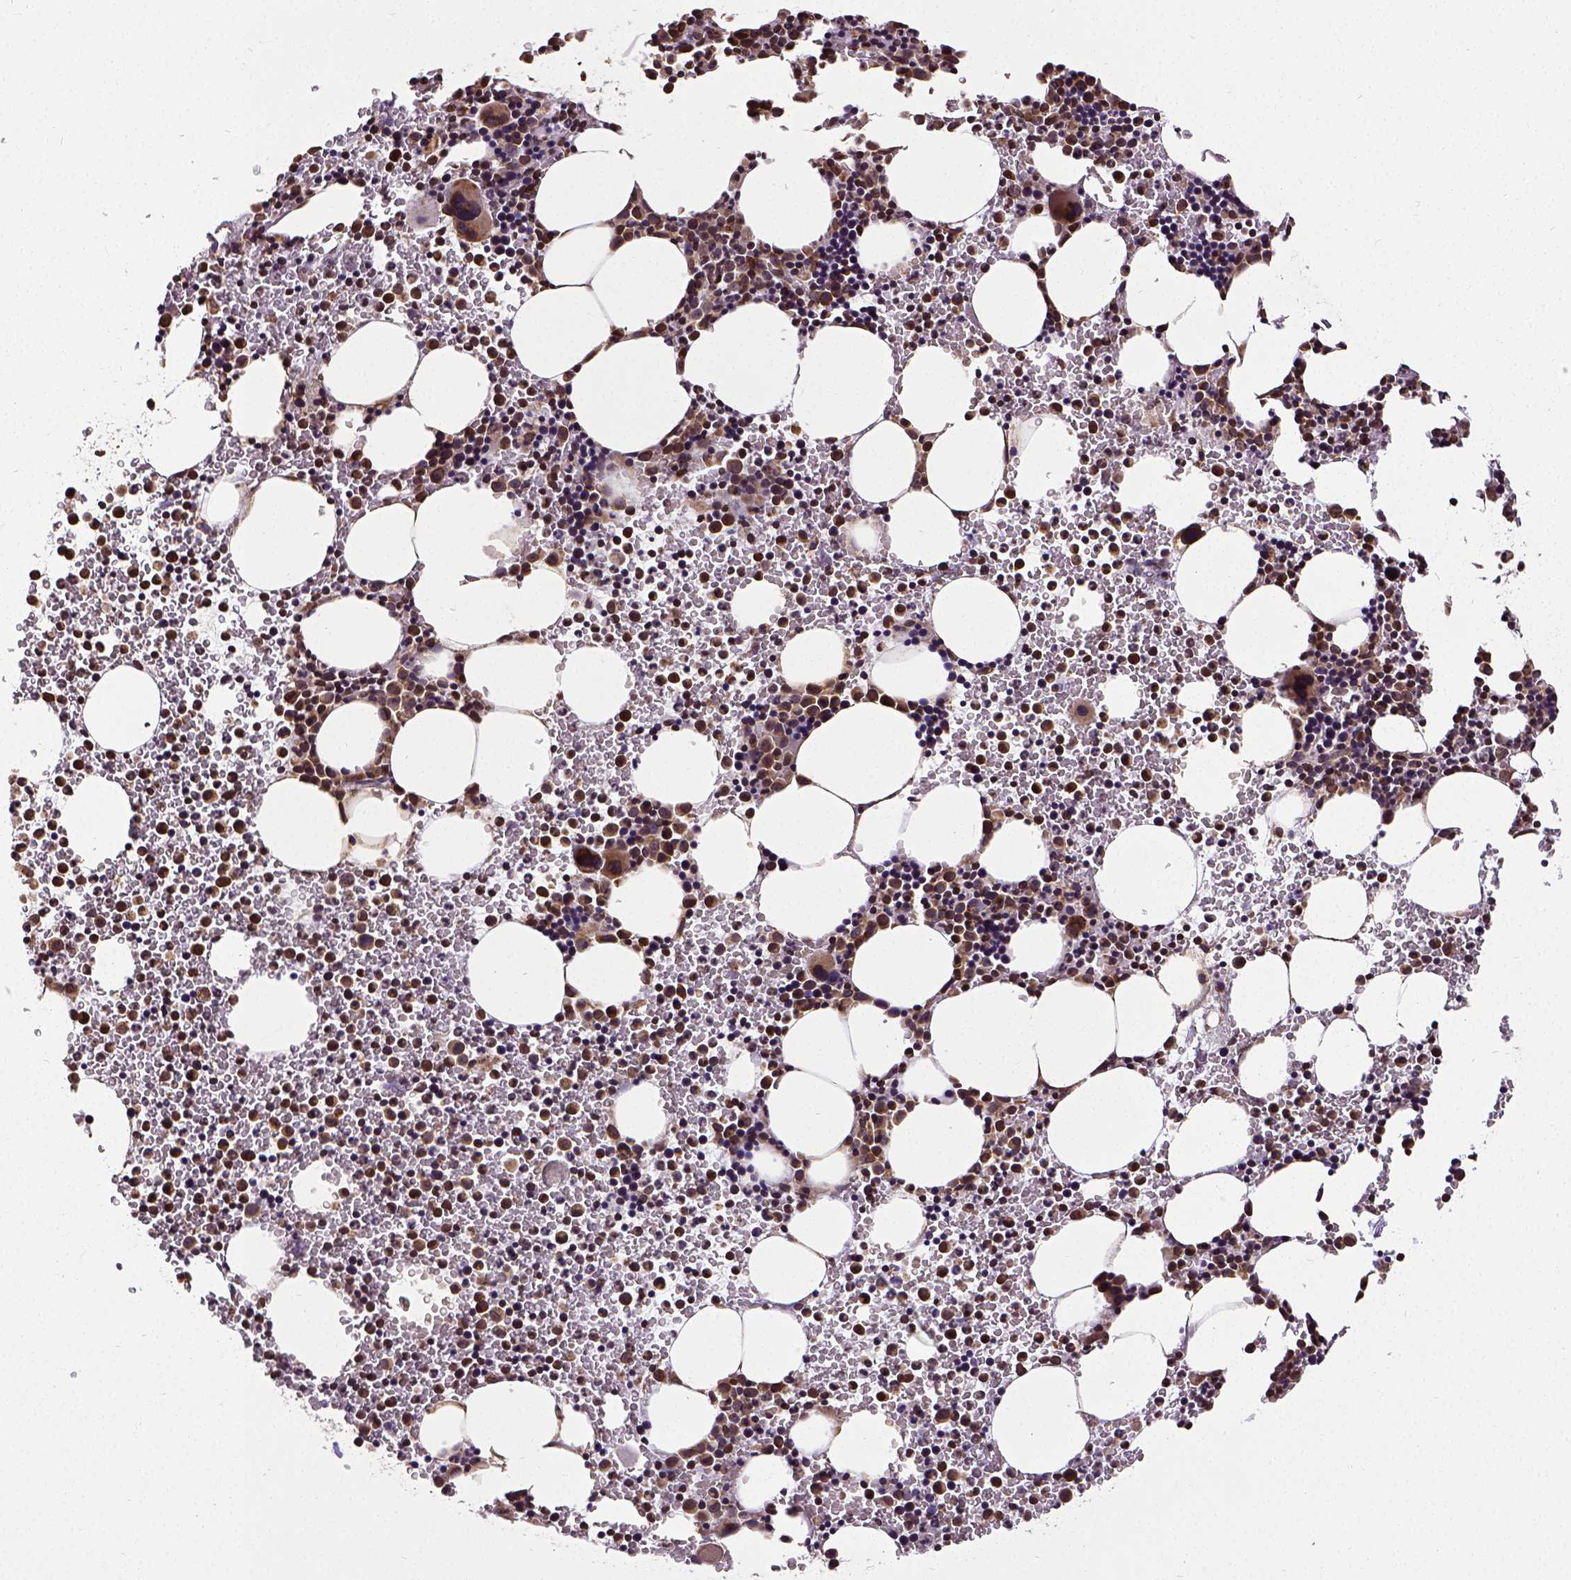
{"staining": {"intensity": "strong", "quantity": ">75%", "location": "cytoplasmic/membranous,nuclear"}, "tissue": "bone marrow", "cell_type": "Hematopoietic cells", "image_type": "normal", "snomed": [{"axis": "morphology", "description": "Normal tissue, NOS"}, {"axis": "topography", "description": "Bone marrow"}], "caption": "Protein analysis of unremarkable bone marrow displays strong cytoplasmic/membranous,nuclear staining in approximately >75% of hematopoietic cells.", "gene": "MTDH", "patient": {"sex": "male", "age": 58}}